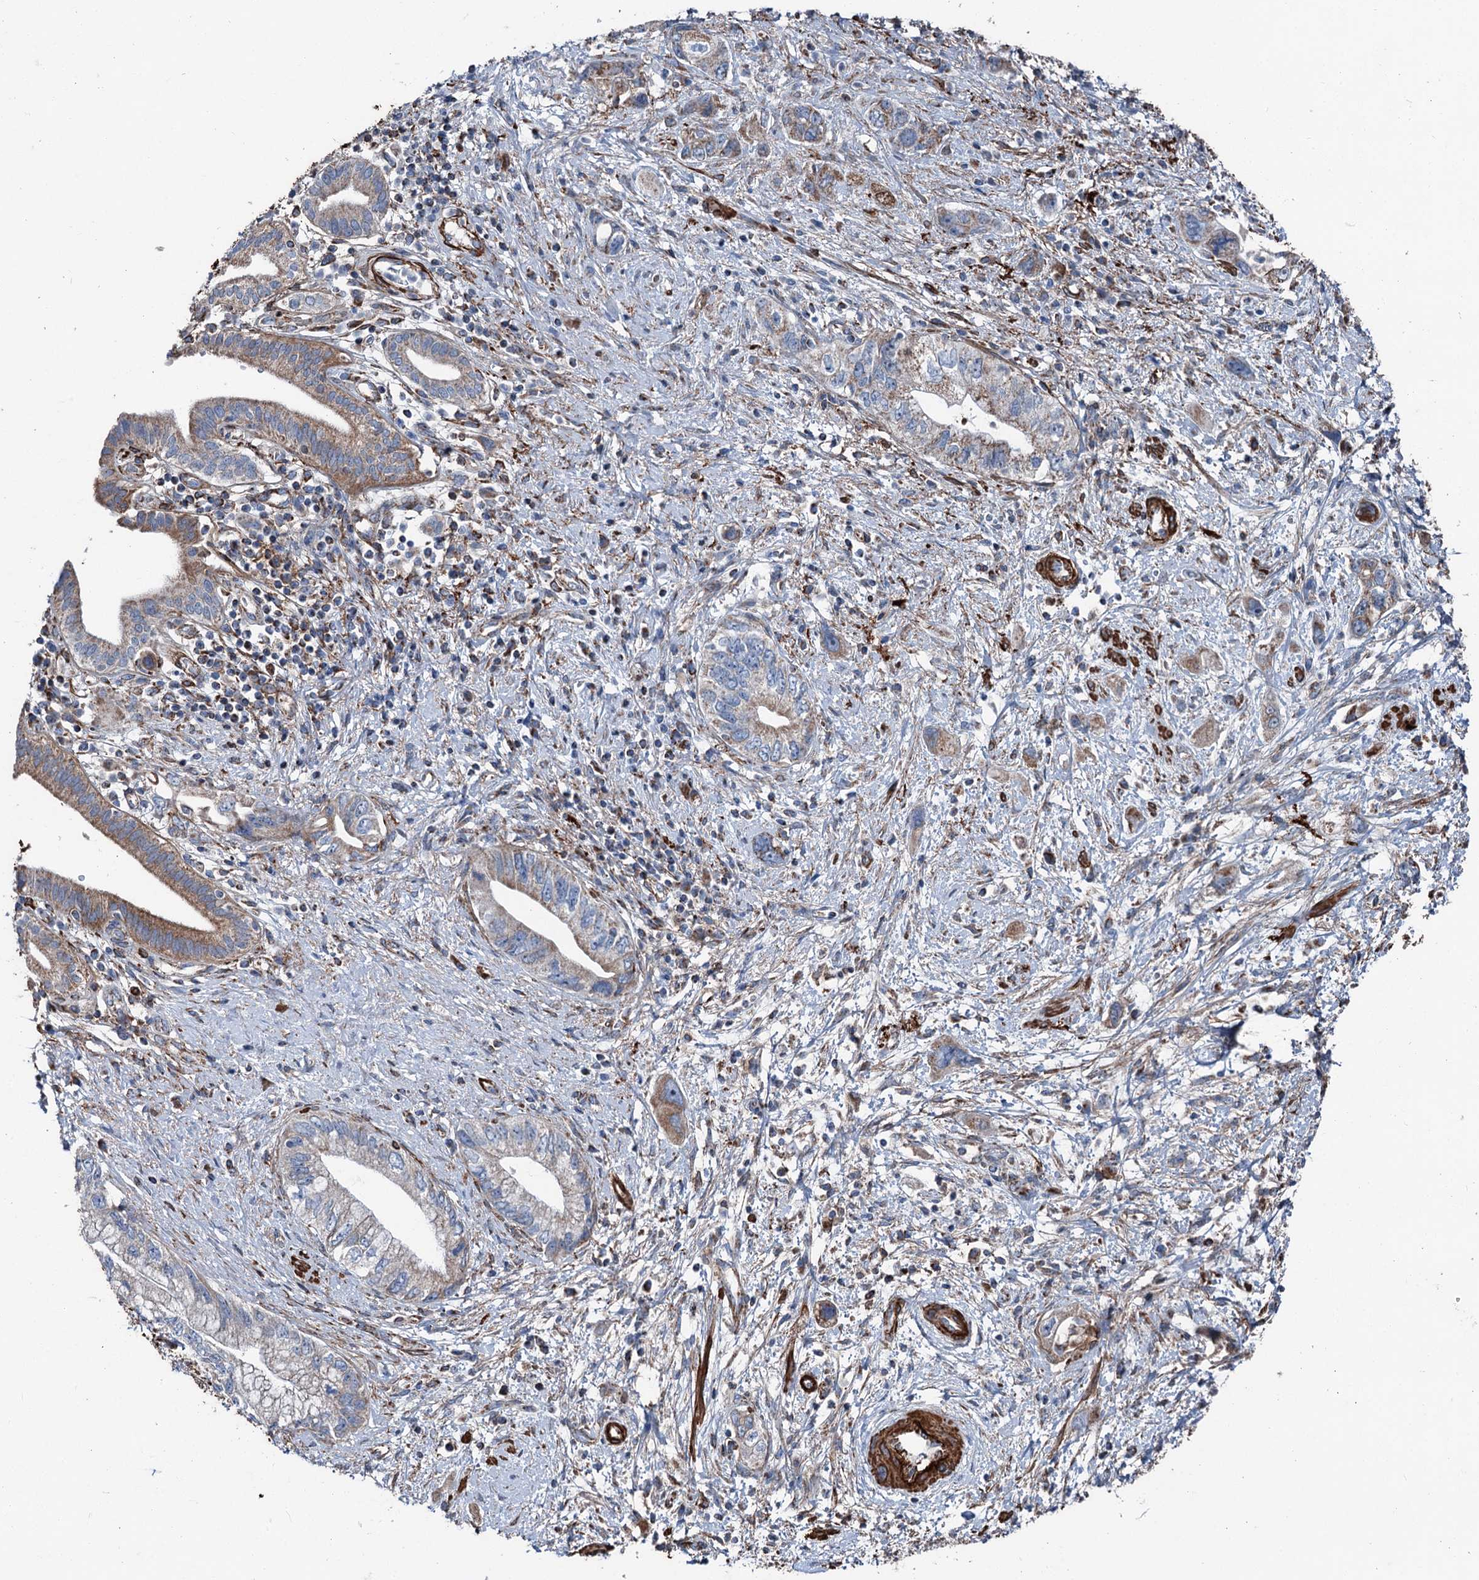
{"staining": {"intensity": "weak", "quantity": "25%-75%", "location": "cytoplasmic/membranous"}, "tissue": "pancreatic cancer", "cell_type": "Tumor cells", "image_type": "cancer", "snomed": [{"axis": "morphology", "description": "Adenocarcinoma, NOS"}, {"axis": "topography", "description": "Pancreas"}], "caption": "The image exhibits a brown stain indicating the presence of a protein in the cytoplasmic/membranous of tumor cells in pancreatic adenocarcinoma.", "gene": "DDIAS", "patient": {"sex": "female", "age": 73}}